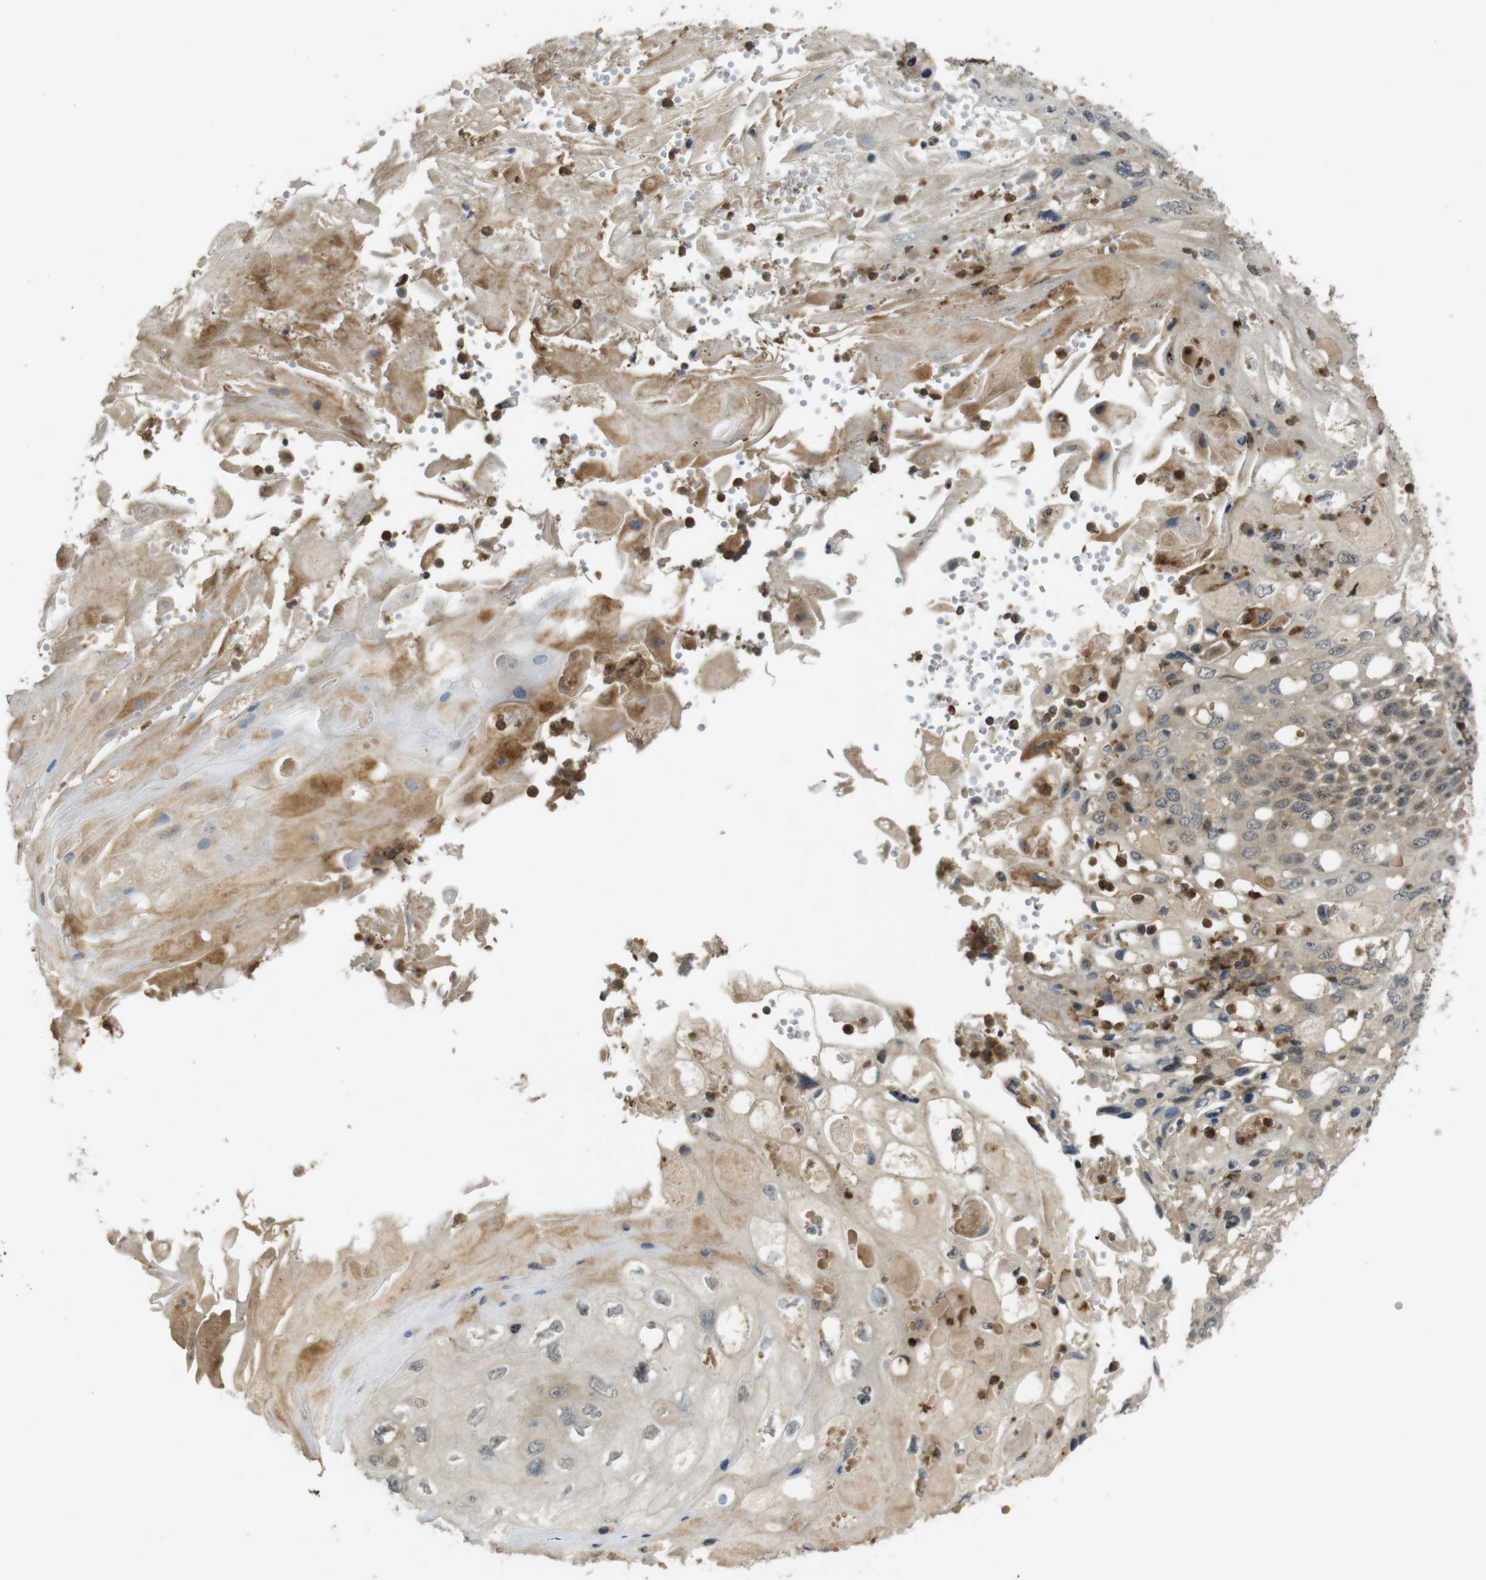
{"staining": {"intensity": "weak", "quantity": ">75%", "location": "cytoplasmic/membranous"}, "tissue": "cervical cancer", "cell_type": "Tumor cells", "image_type": "cancer", "snomed": [{"axis": "morphology", "description": "Squamous cell carcinoma, NOS"}, {"axis": "topography", "description": "Cervix"}], "caption": "Protein staining by IHC exhibits weak cytoplasmic/membranous positivity in approximately >75% of tumor cells in cervical cancer (squamous cell carcinoma).", "gene": "TMX3", "patient": {"sex": "female", "age": 70}}